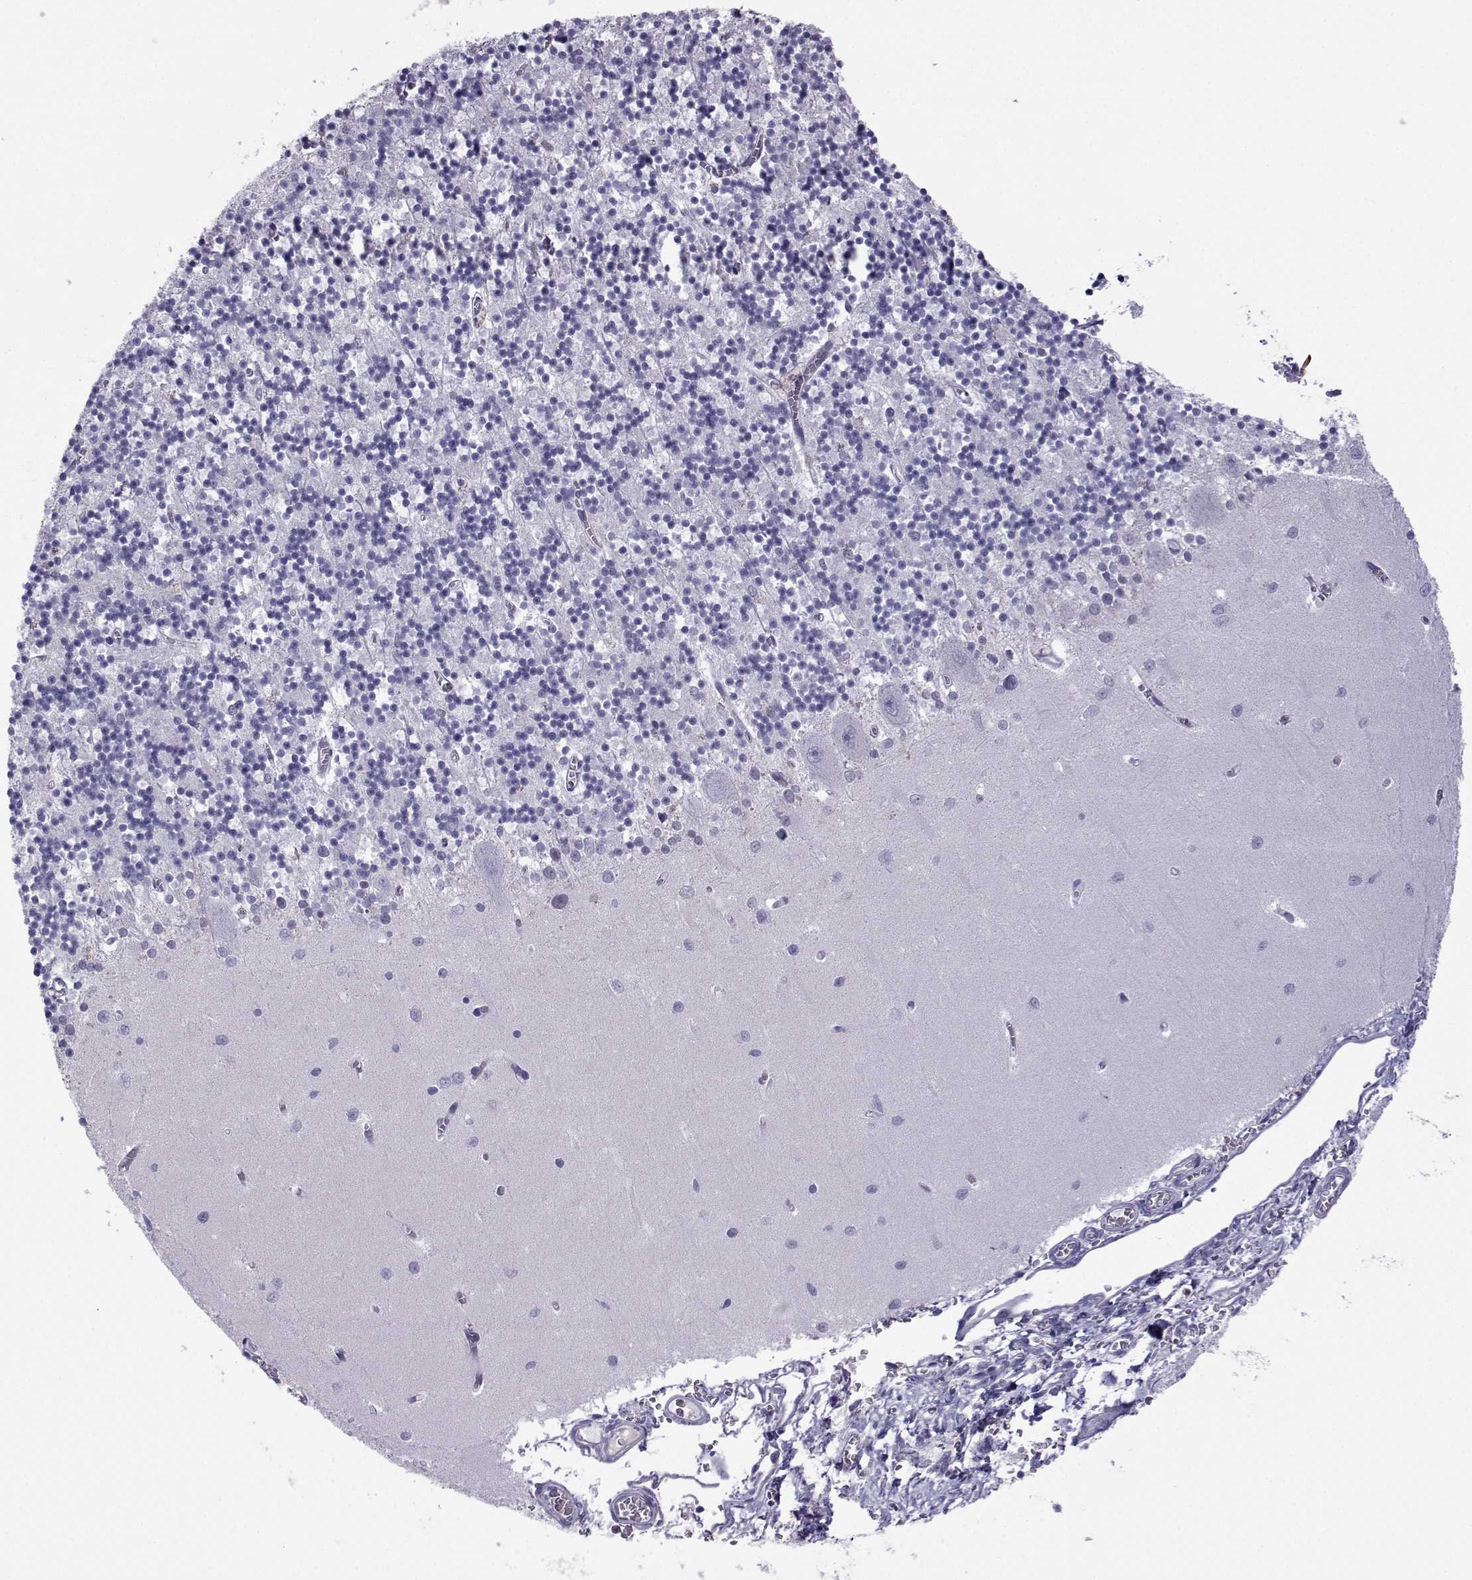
{"staining": {"intensity": "negative", "quantity": "none", "location": "none"}, "tissue": "cerebellum", "cell_type": "Cells in granular layer", "image_type": "normal", "snomed": [{"axis": "morphology", "description": "Normal tissue, NOS"}, {"axis": "topography", "description": "Cerebellum"}], "caption": "A high-resolution photomicrograph shows immunohistochemistry staining of normal cerebellum, which reveals no significant positivity in cells in granular layer. The staining is performed using DAB (3,3'-diaminobenzidine) brown chromogen with nuclei counter-stained in using hematoxylin.", "gene": "COL22A1", "patient": {"sex": "female", "age": 64}}